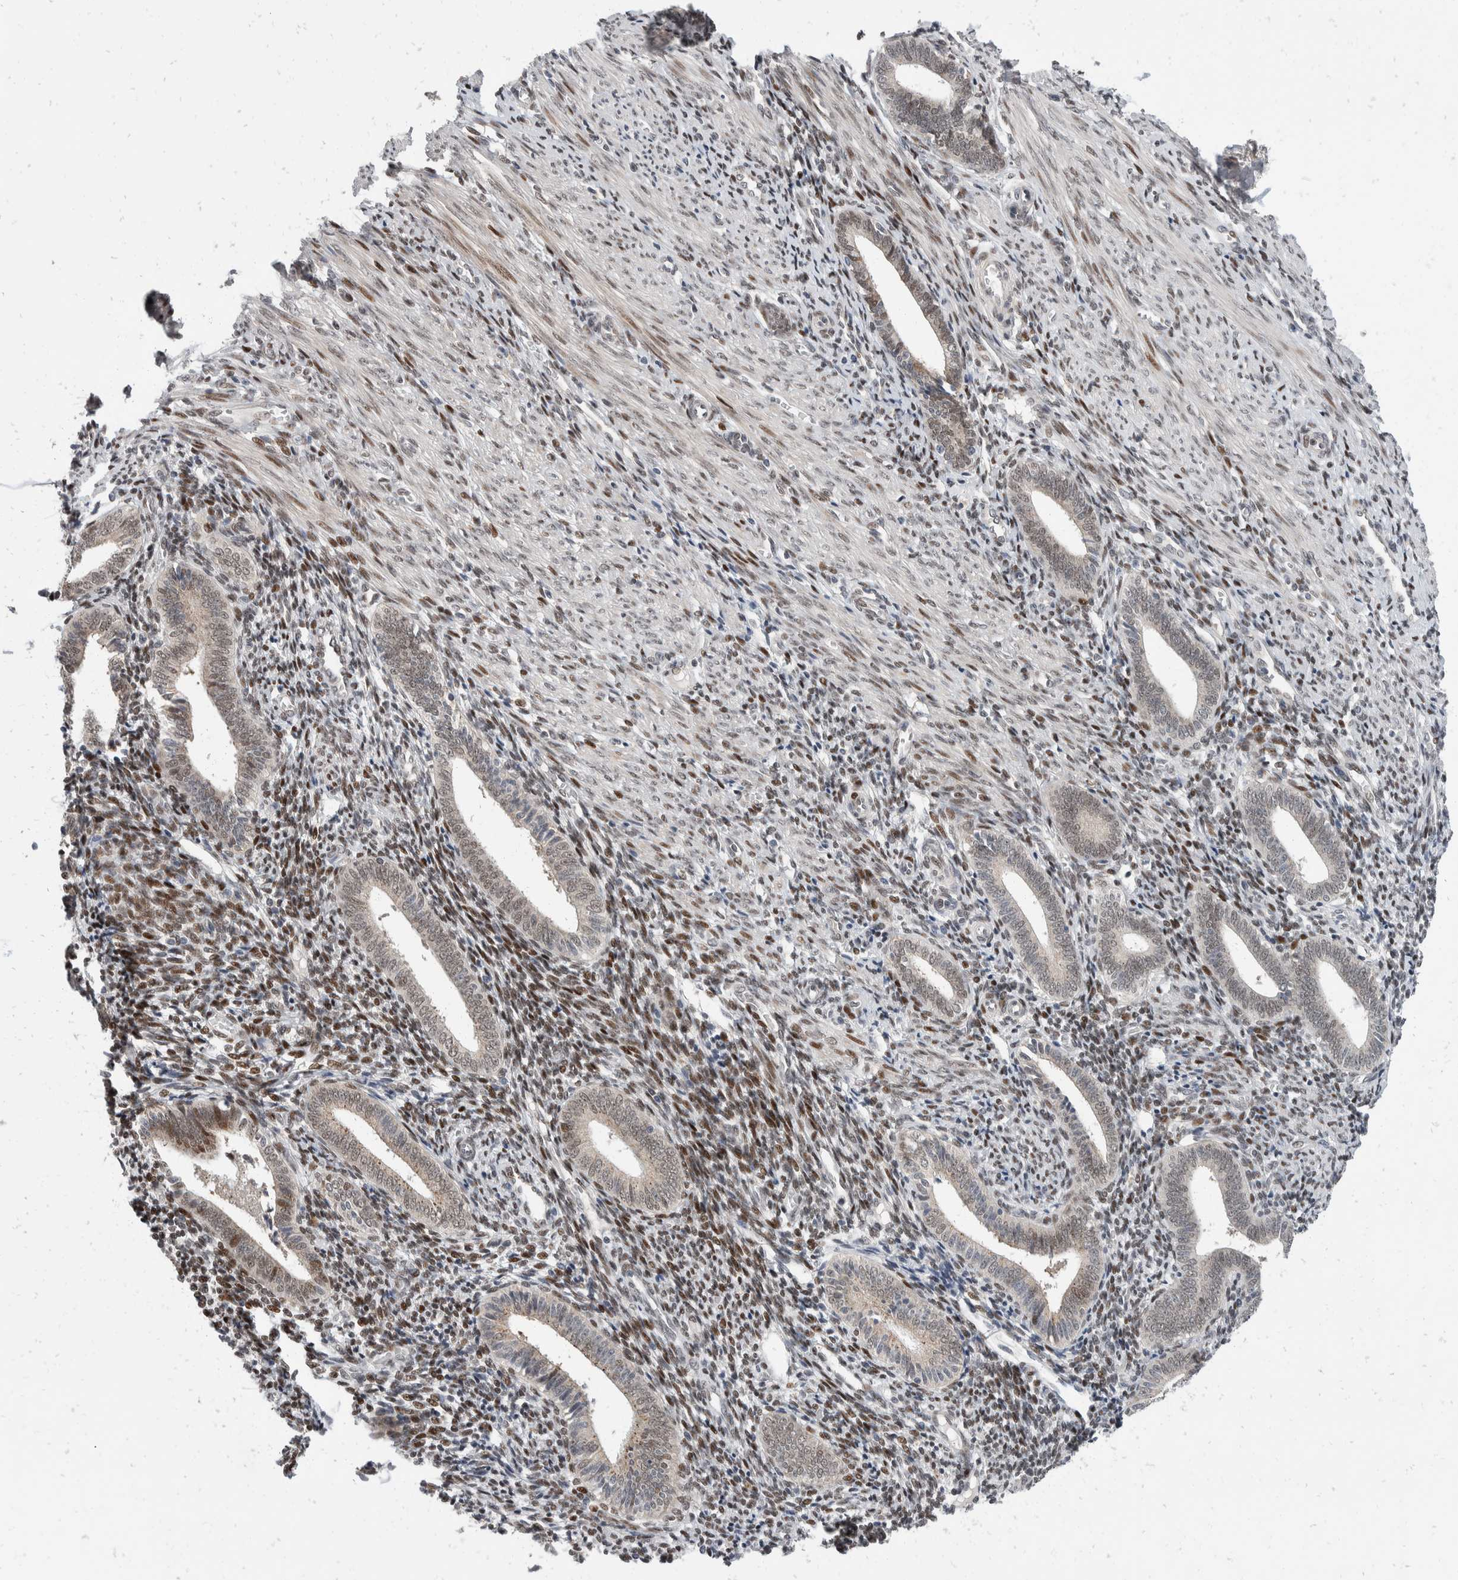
{"staining": {"intensity": "moderate", "quantity": "25%-75%", "location": "nuclear"}, "tissue": "endometrium", "cell_type": "Cells in endometrial stroma", "image_type": "normal", "snomed": [{"axis": "morphology", "description": "Normal tissue, NOS"}, {"axis": "topography", "description": "Uterus"}, {"axis": "topography", "description": "Endometrium"}], "caption": "Immunohistochemistry (IHC) micrograph of unremarkable endometrium: human endometrium stained using immunohistochemistry displays medium levels of moderate protein expression localized specifically in the nuclear of cells in endometrial stroma, appearing as a nuclear brown color.", "gene": "ZNF703", "patient": {"sex": "female", "age": 33}}